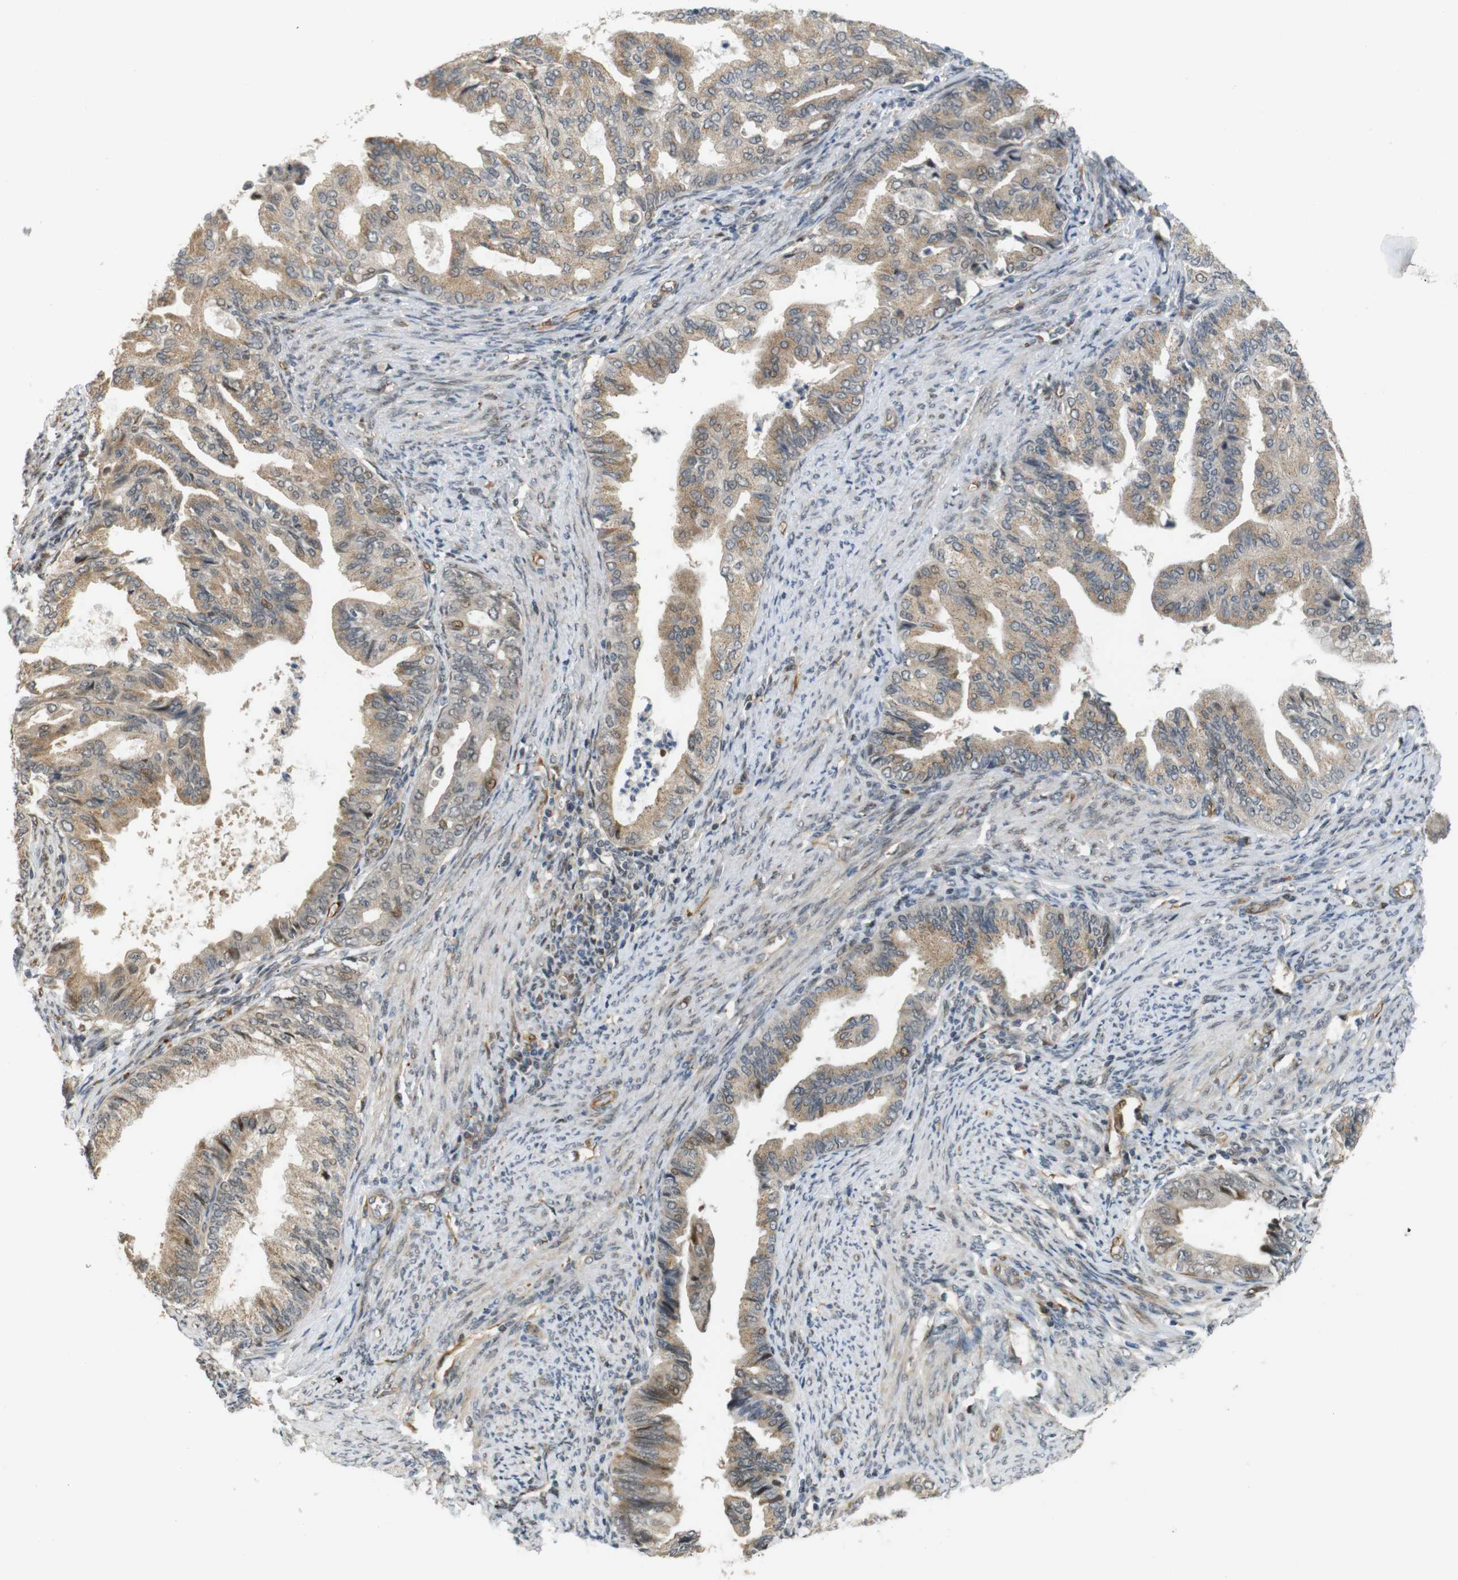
{"staining": {"intensity": "moderate", "quantity": "25%-75%", "location": "cytoplasmic/membranous,nuclear"}, "tissue": "endometrial cancer", "cell_type": "Tumor cells", "image_type": "cancer", "snomed": [{"axis": "morphology", "description": "Adenocarcinoma, NOS"}, {"axis": "topography", "description": "Endometrium"}], "caption": "DAB (3,3'-diaminobenzidine) immunohistochemical staining of human endometrial adenocarcinoma exhibits moderate cytoplasmic/membranous and nuclear protein staining in about 25%-75% of tumor cells. The protein of interest is shown in brown color, while the nuclei are stained blue.", "gene": "TSPAN9", "patient": {"sex": "female", "age": 86}}